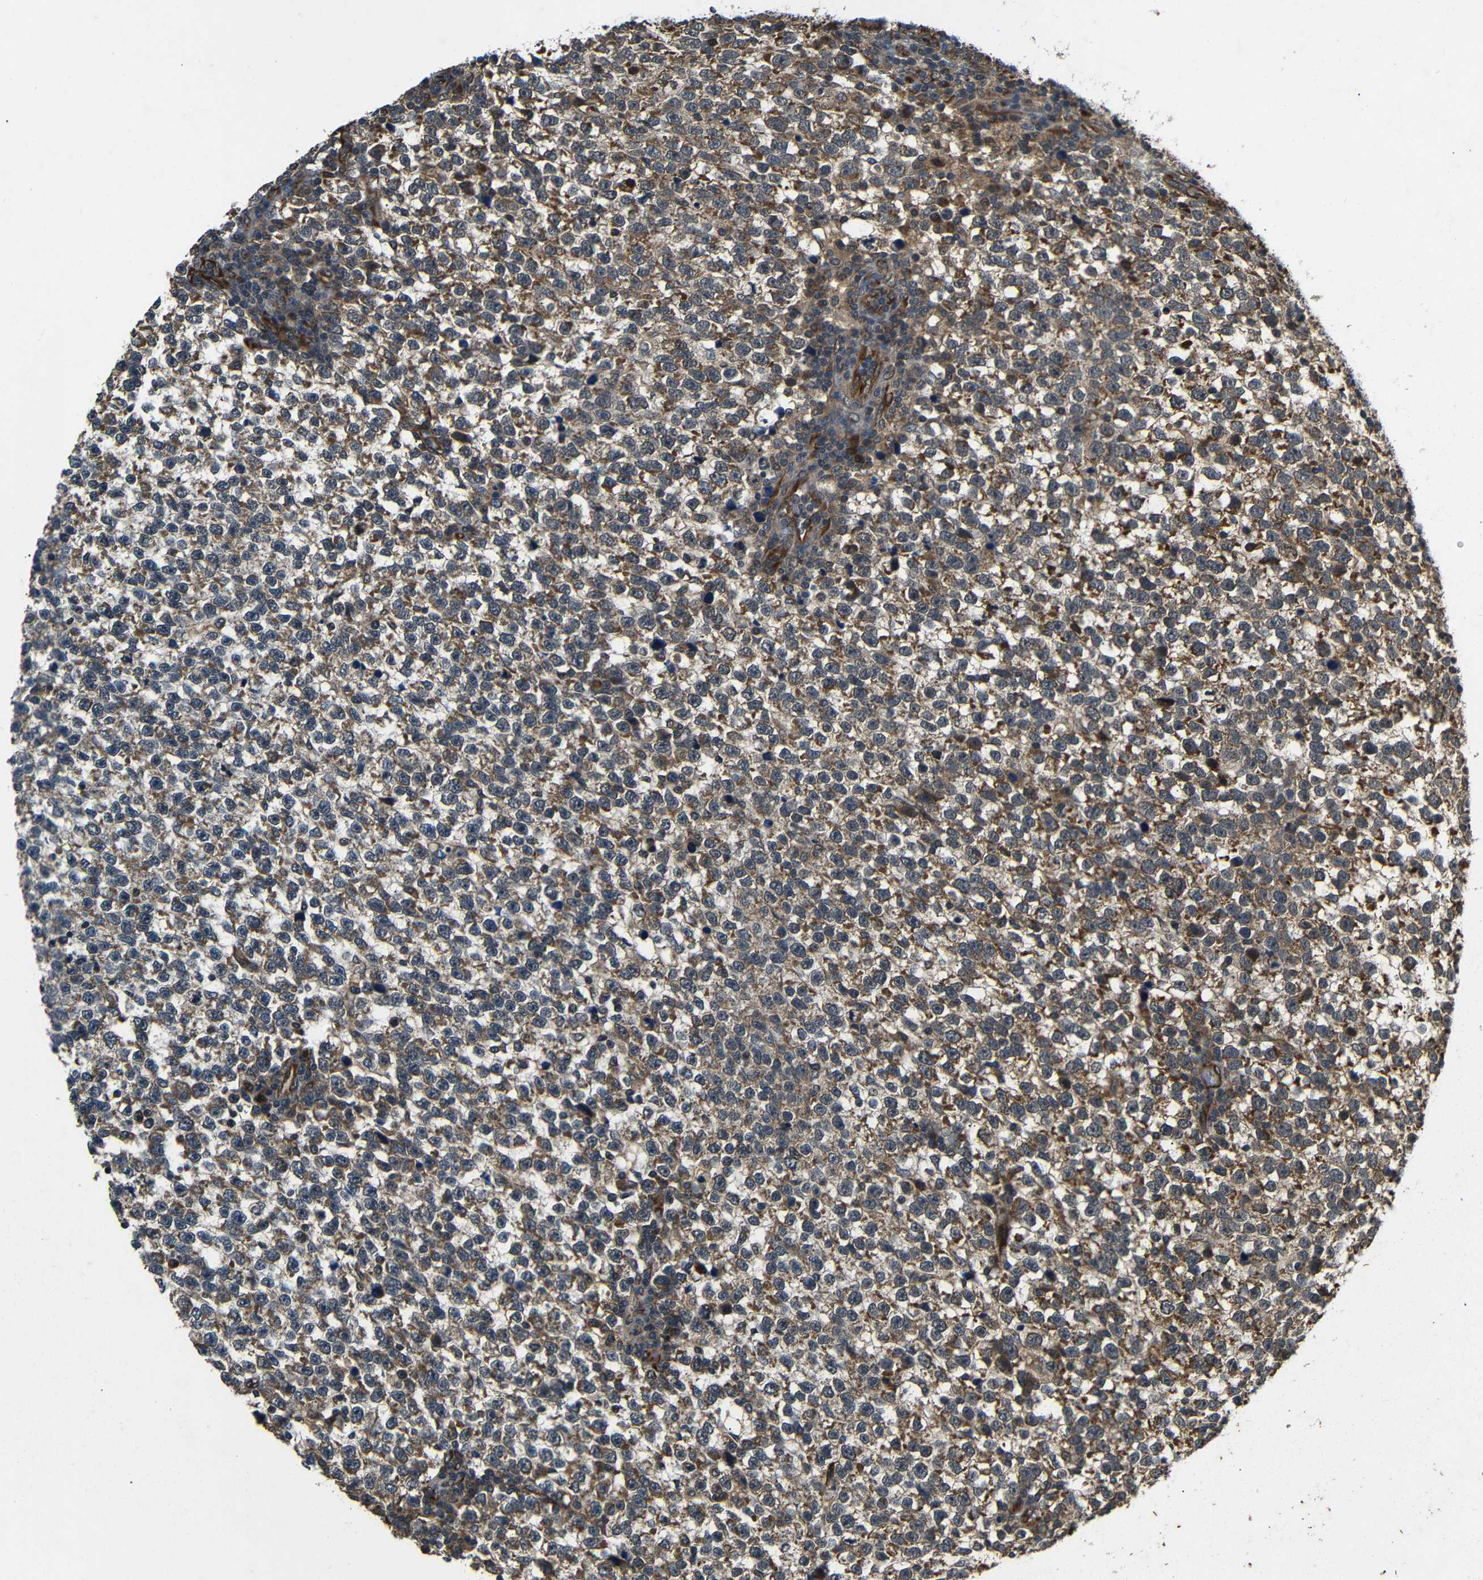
{"staining": {"intensity": "moderate", "quantity": "25%-75%", "location": "cytoplasmic/membranous"}, "tissue": "testis cancer", "cell_type": "Tumor cells", "image_type": "cancer", "snomed": [{"axis": "morphology", "description": "Normal tissue, NOS"}, {"axis": "morphology", "description": "Seminoma, NOS"}, {"axis": "topography", "description": "Testis"}], "caption": "Immunohistochemical staining of human testis seminoma demonstrates medium levels of moderate cytoplasmic/membranous protein positivity in about 25%-75% of tumor cells.", "gene": "TRPC1", "patient": {"sex": "male", "age": 43}}